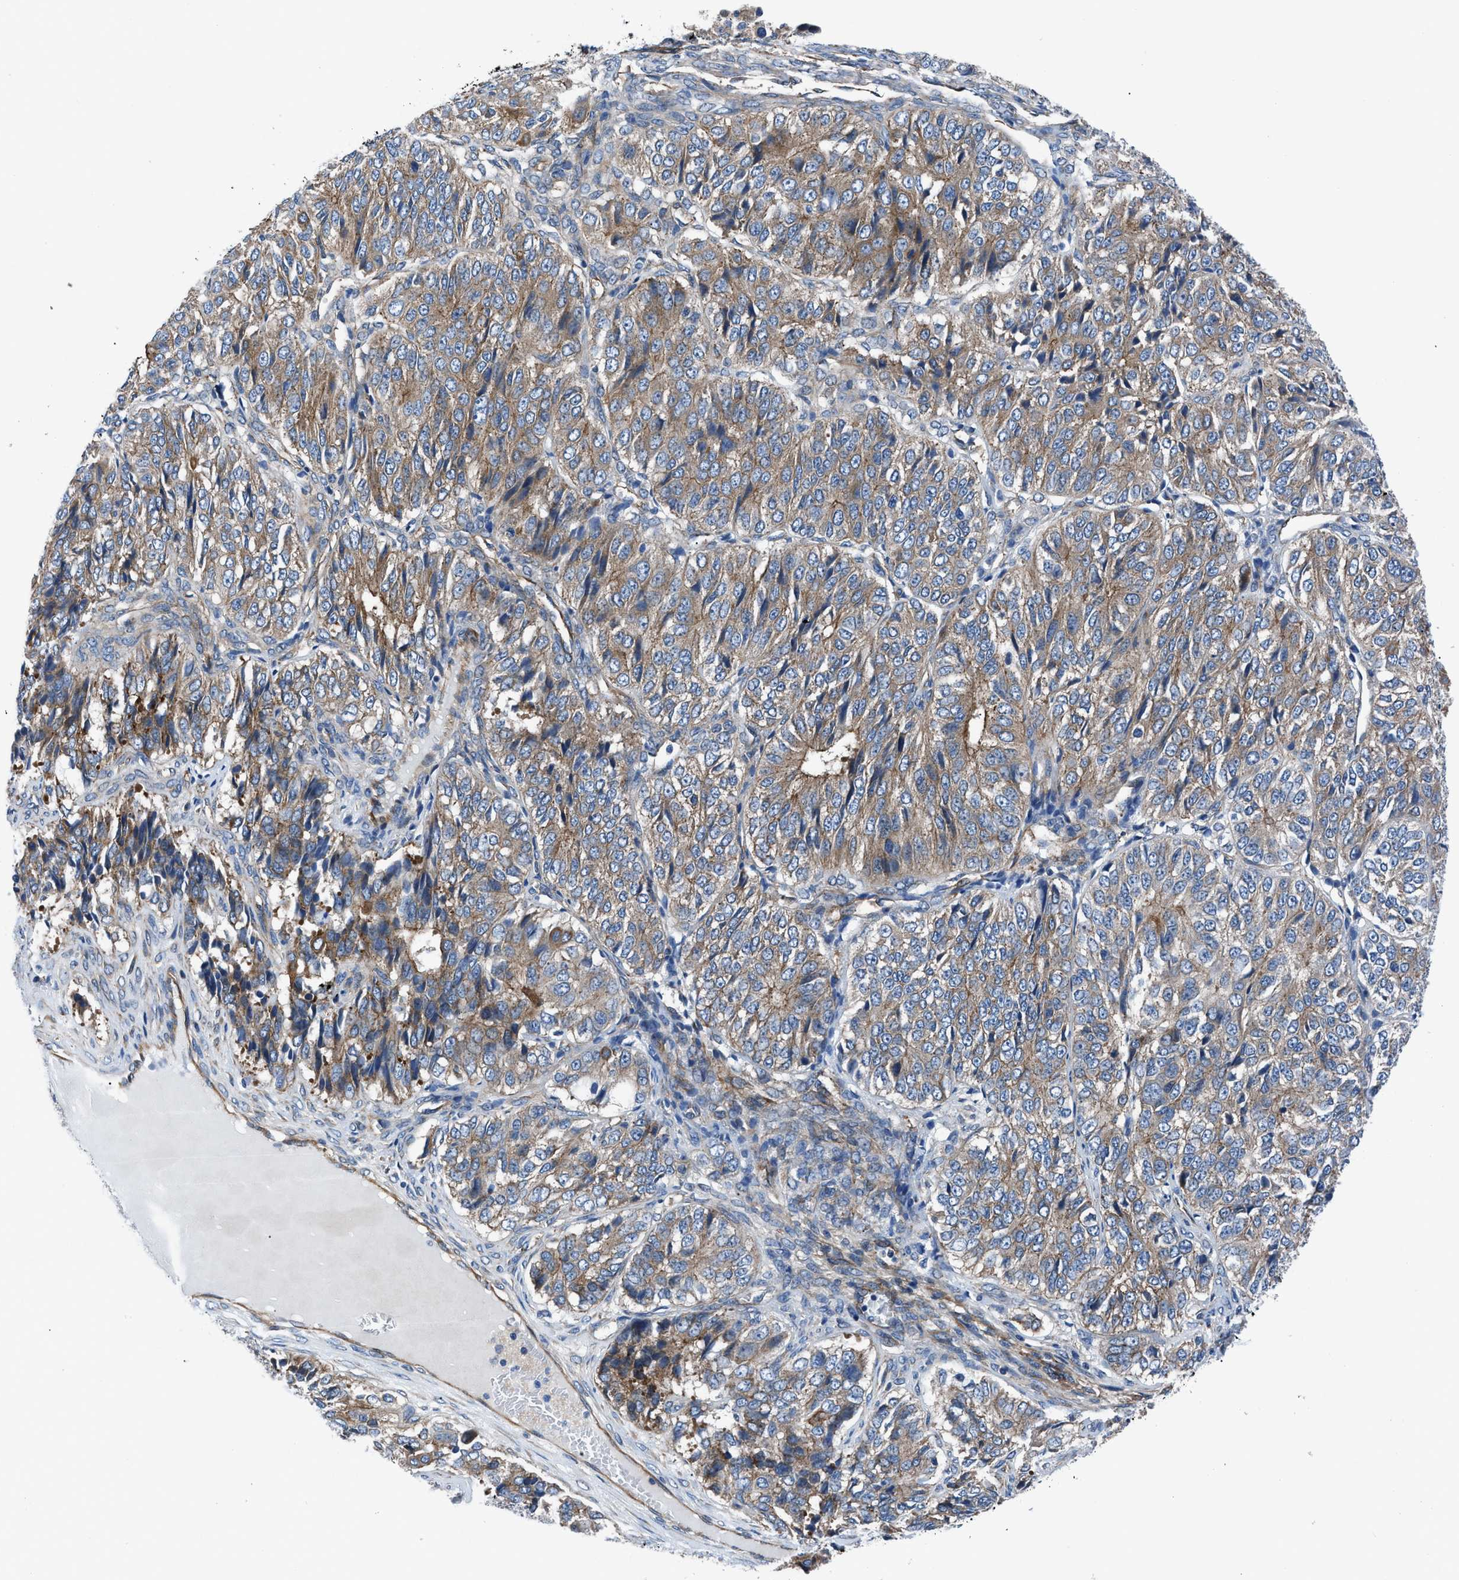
{"staining": {"intensity": "moderate", "quantity": ">75%", "location": "cytoplasmic/membranous"}, "tissue": "ovarian cancer", "cell_type": "Tumor cells", "image_type": "cancer", "snomed": [{"axis": "morphology", "description": "Carcinoma, endometroid"}, {"axis": "topography", "description": "Ovary"}], "caption": "There is medium levels of moderate cytoplasmic/membranous positivity in tumor cells of ovarian cancer (endometroid carcinoma), as demonstrated by immunohistochemical staining (brown color).", "gene": "TRIP4", "patient": {"sex": "female", "age": 51}}